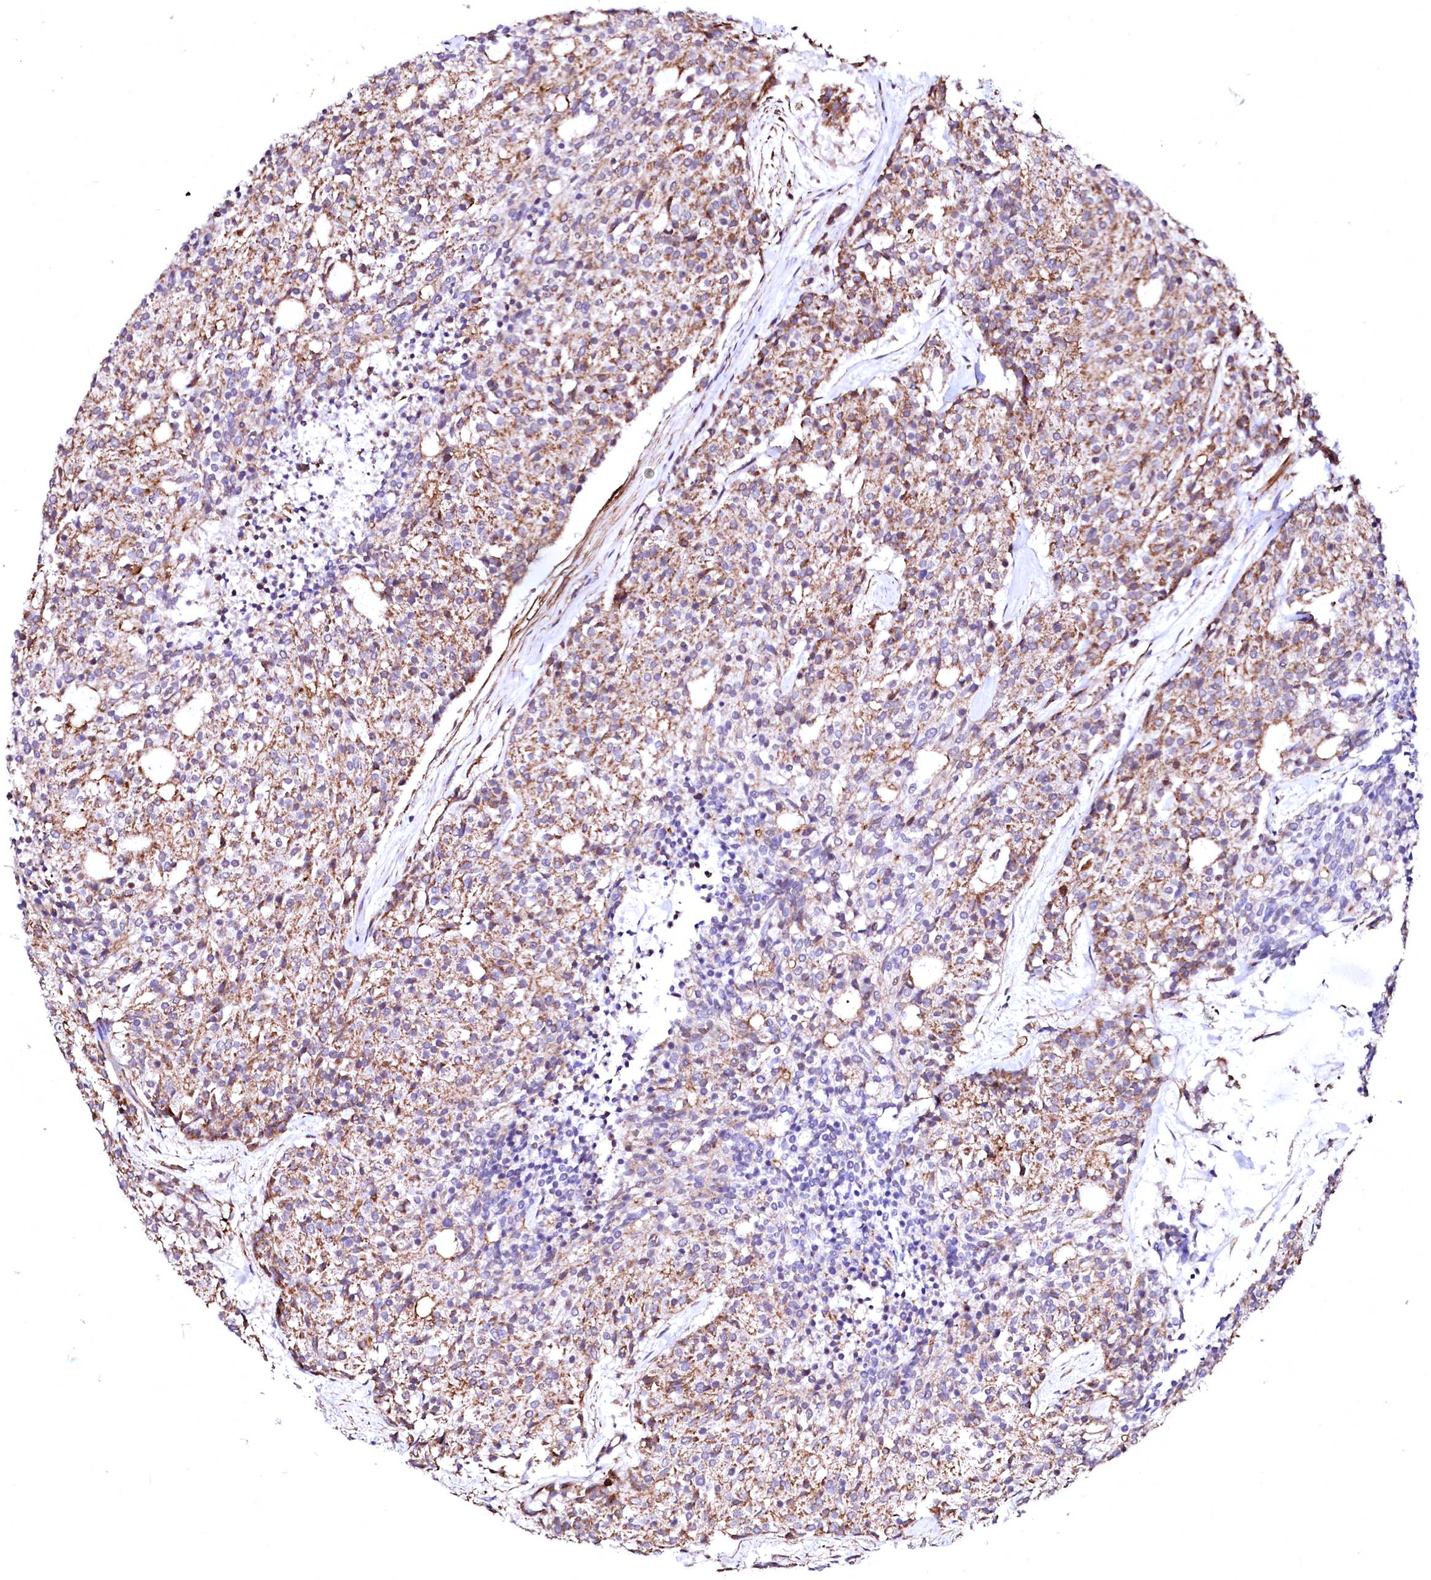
{"staining": {"intensity": "weak", "quantity": ">75%", "location": "cytoplasmic/membranous"}, "tissue": "carcinoid", "cell_type": "Tumor cells", "image_type": "cancer", "snomed": [{"axis": "morphology", "description": "Carcinoid, malignant, NOS"}, {"axis": "topography", "description": "Pancreas"}], "caption": "Immunohistochemical staining of carcinoid displays weak cytoplasmic/membranous protein staining in approximately >75% of tumor cells.", "gene": "GPR176", "patient": {"sex": "female", "age": 54}}